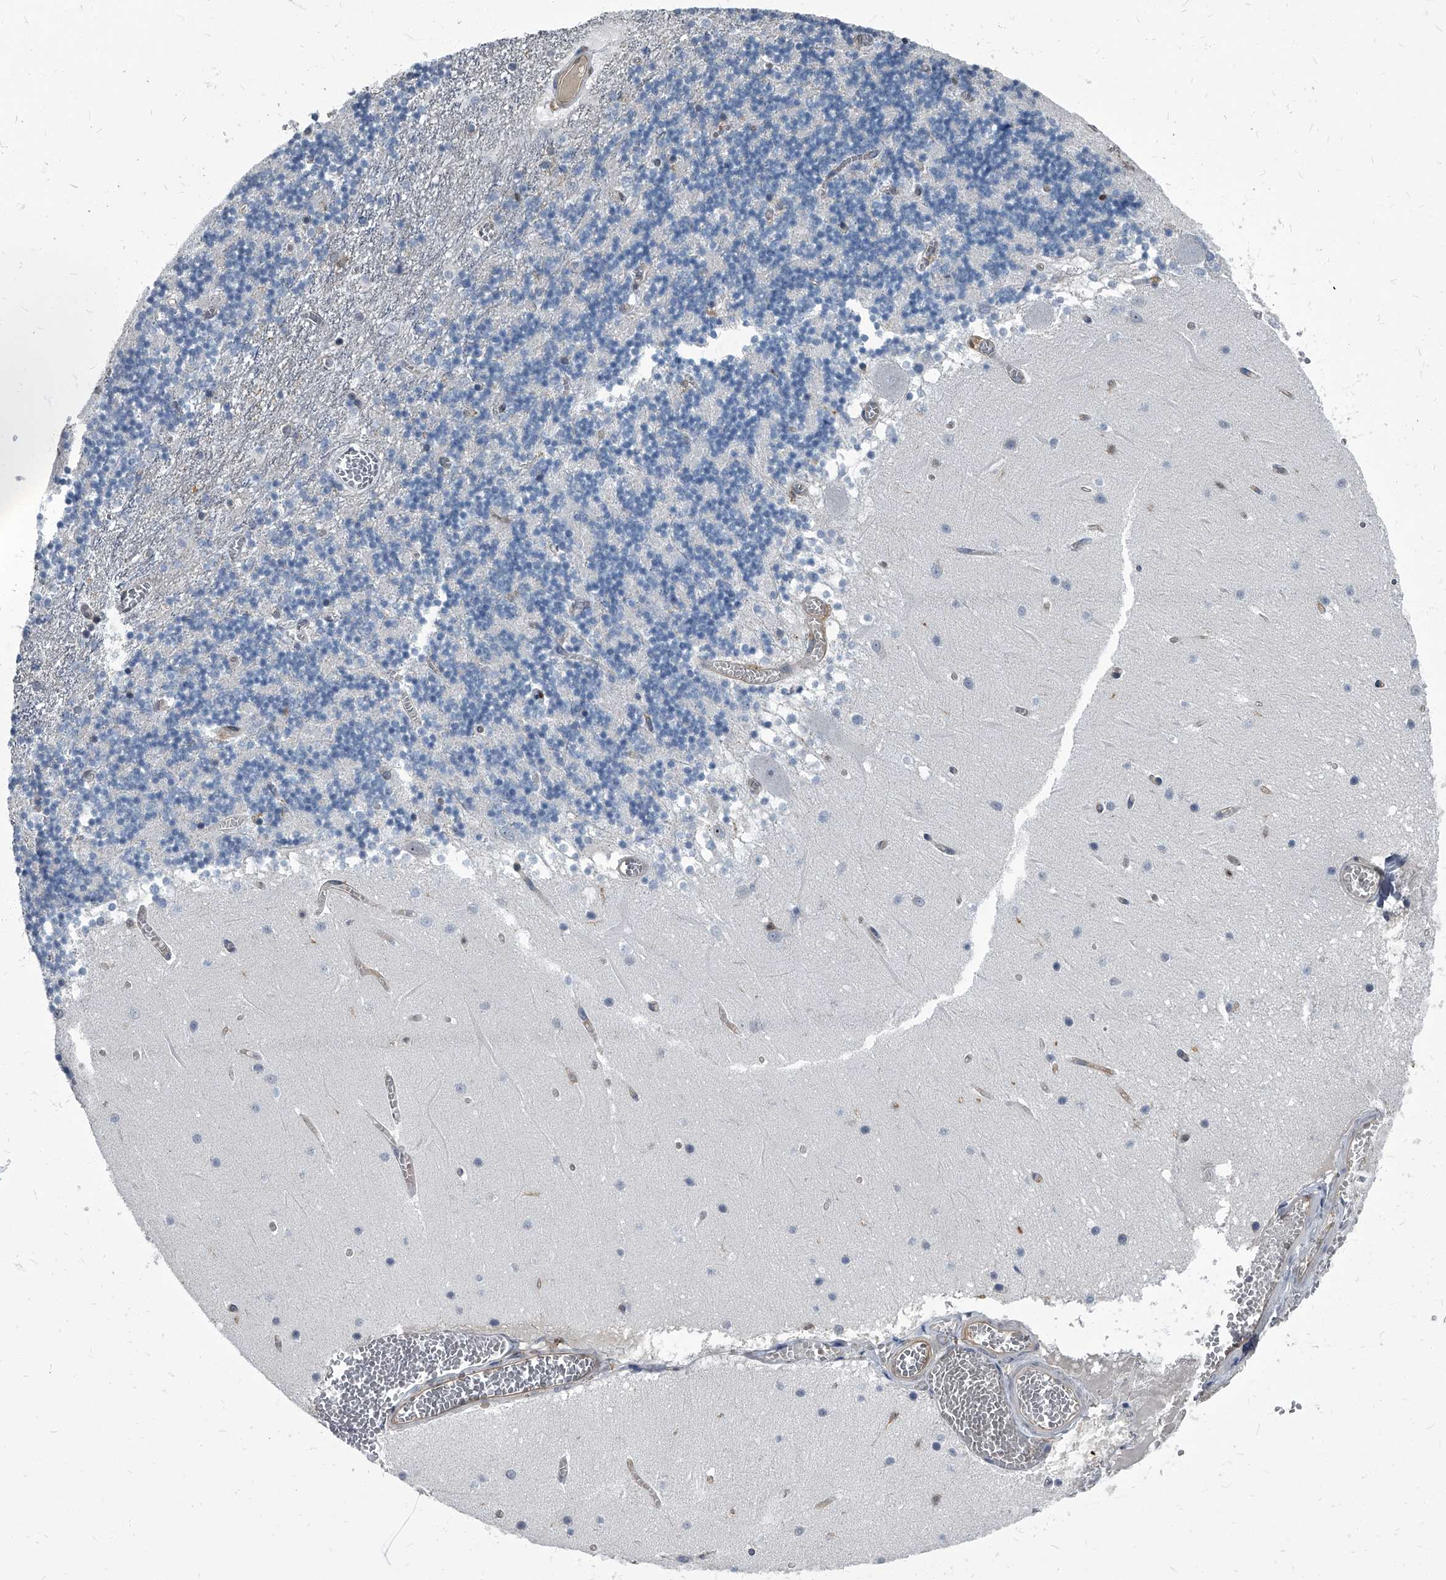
{"staining": {"intensity": "negative", "quantity": "none", "location": "none"}, "tissue": "cerebellum", "cell_type": "Cells in granular layer", "image_type": "normal", "snomed": [{"axis": "morphology", "description": "Normal tissue, NOS"}, {"axis": "topography", "description": "Cerebellum"}], "caption": "An immunohistochemistry photomicrograph of benign cerebellum is shown. There is no staining in cells in granular layer of cerebellum.", "gene": "CDV3", "patient": {"sex": "female", "age": 28}}